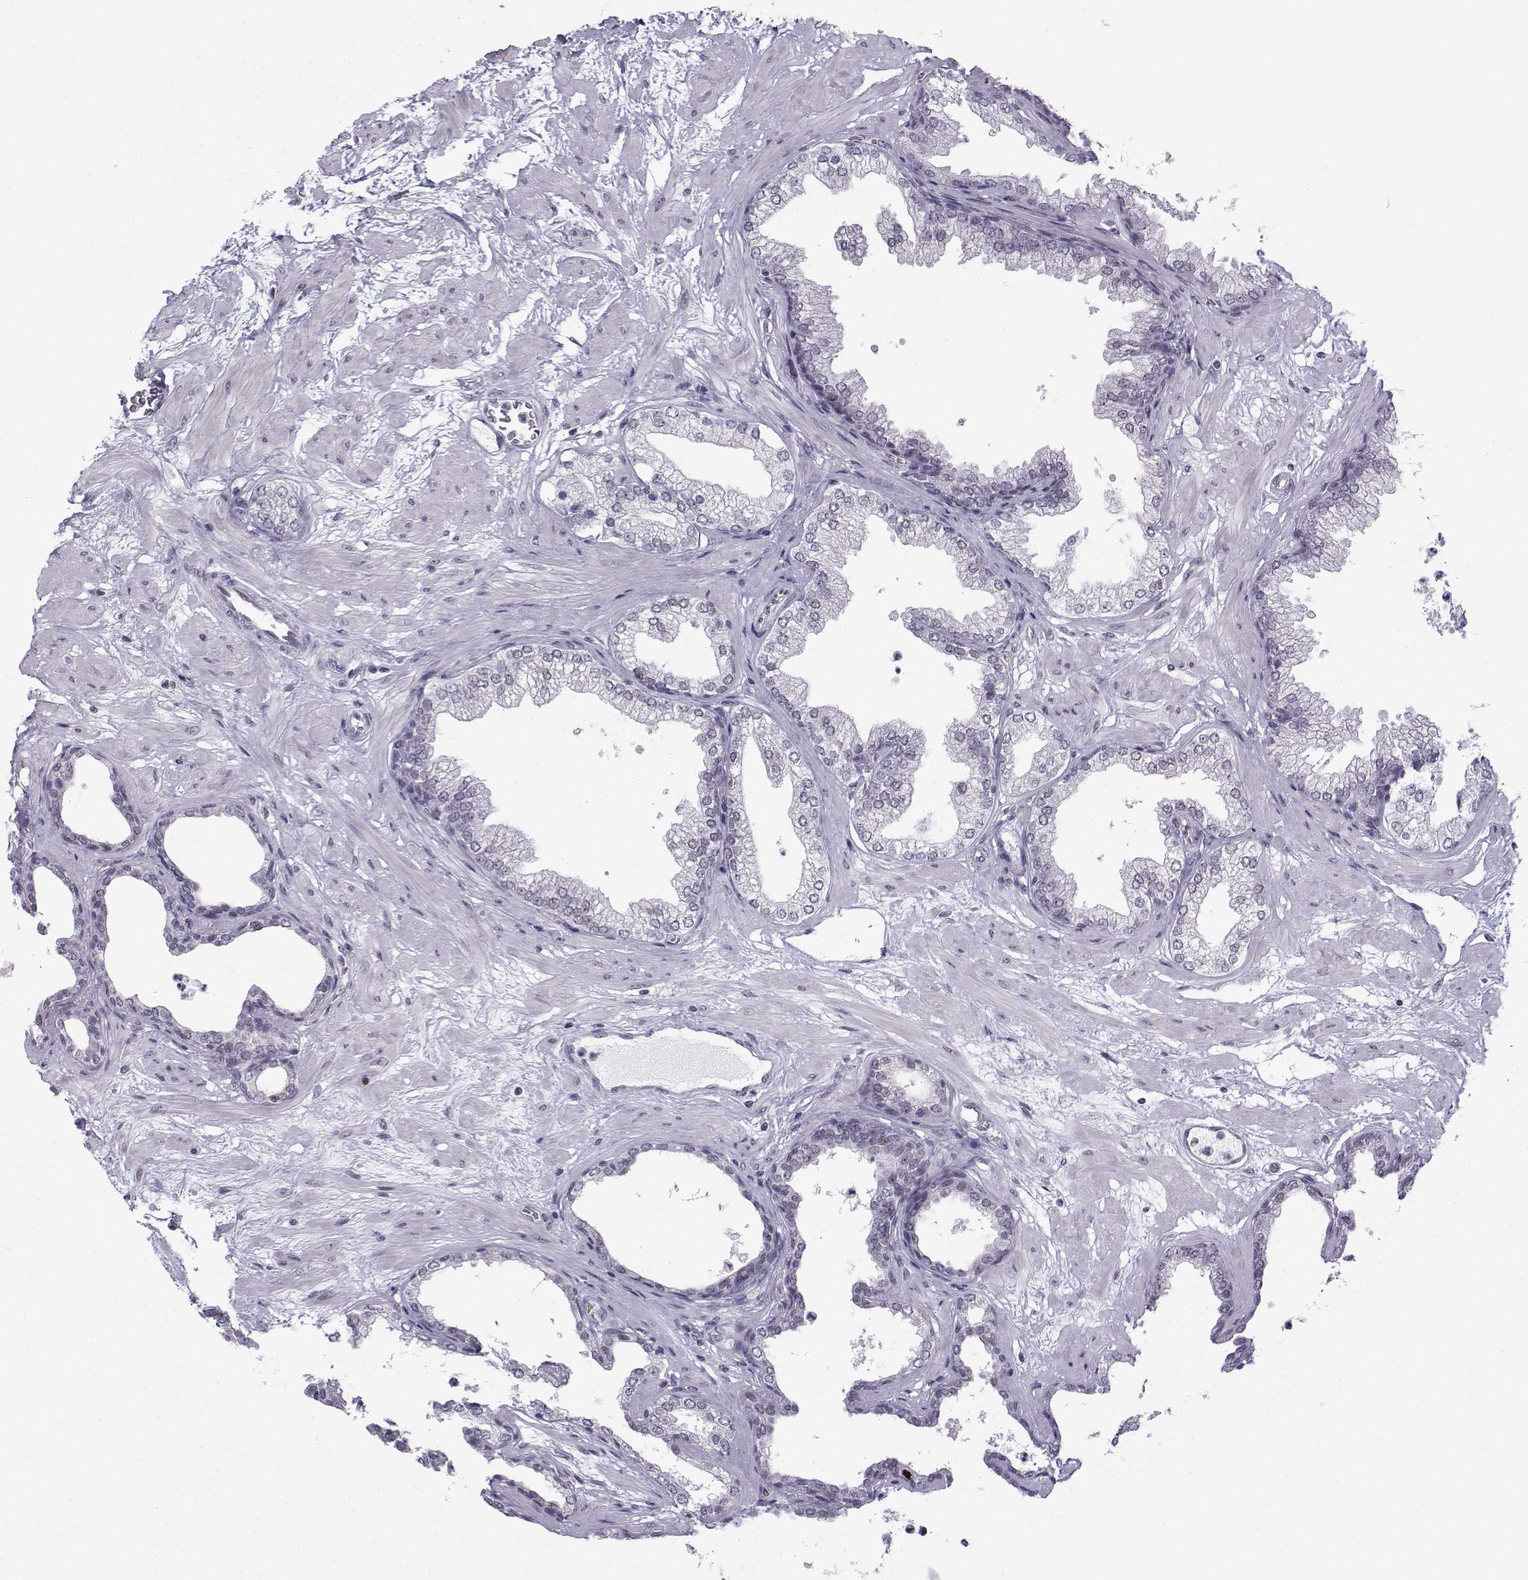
{"staining": {"intensity": "negative", "quantity": "none", "location": "none"}, "tissue": "prostate", "cell_type": "Glandular cells", "image_type": "normal", "snomed": [{"axis": "morphology", "description": "Normal tissue, NOS"}, {"axis": "topography", "description": "Prostate"}], "caption": "The photomicrograph demonstrates no significant expression in glandular cells of prostate. (DAB (3,3'-diaminobenzidine) immunohistochemistry visualized using brightfield microscopy, high magnification).", "gene": "INCENP", "patient": {"sex": "male", "age": 37}}